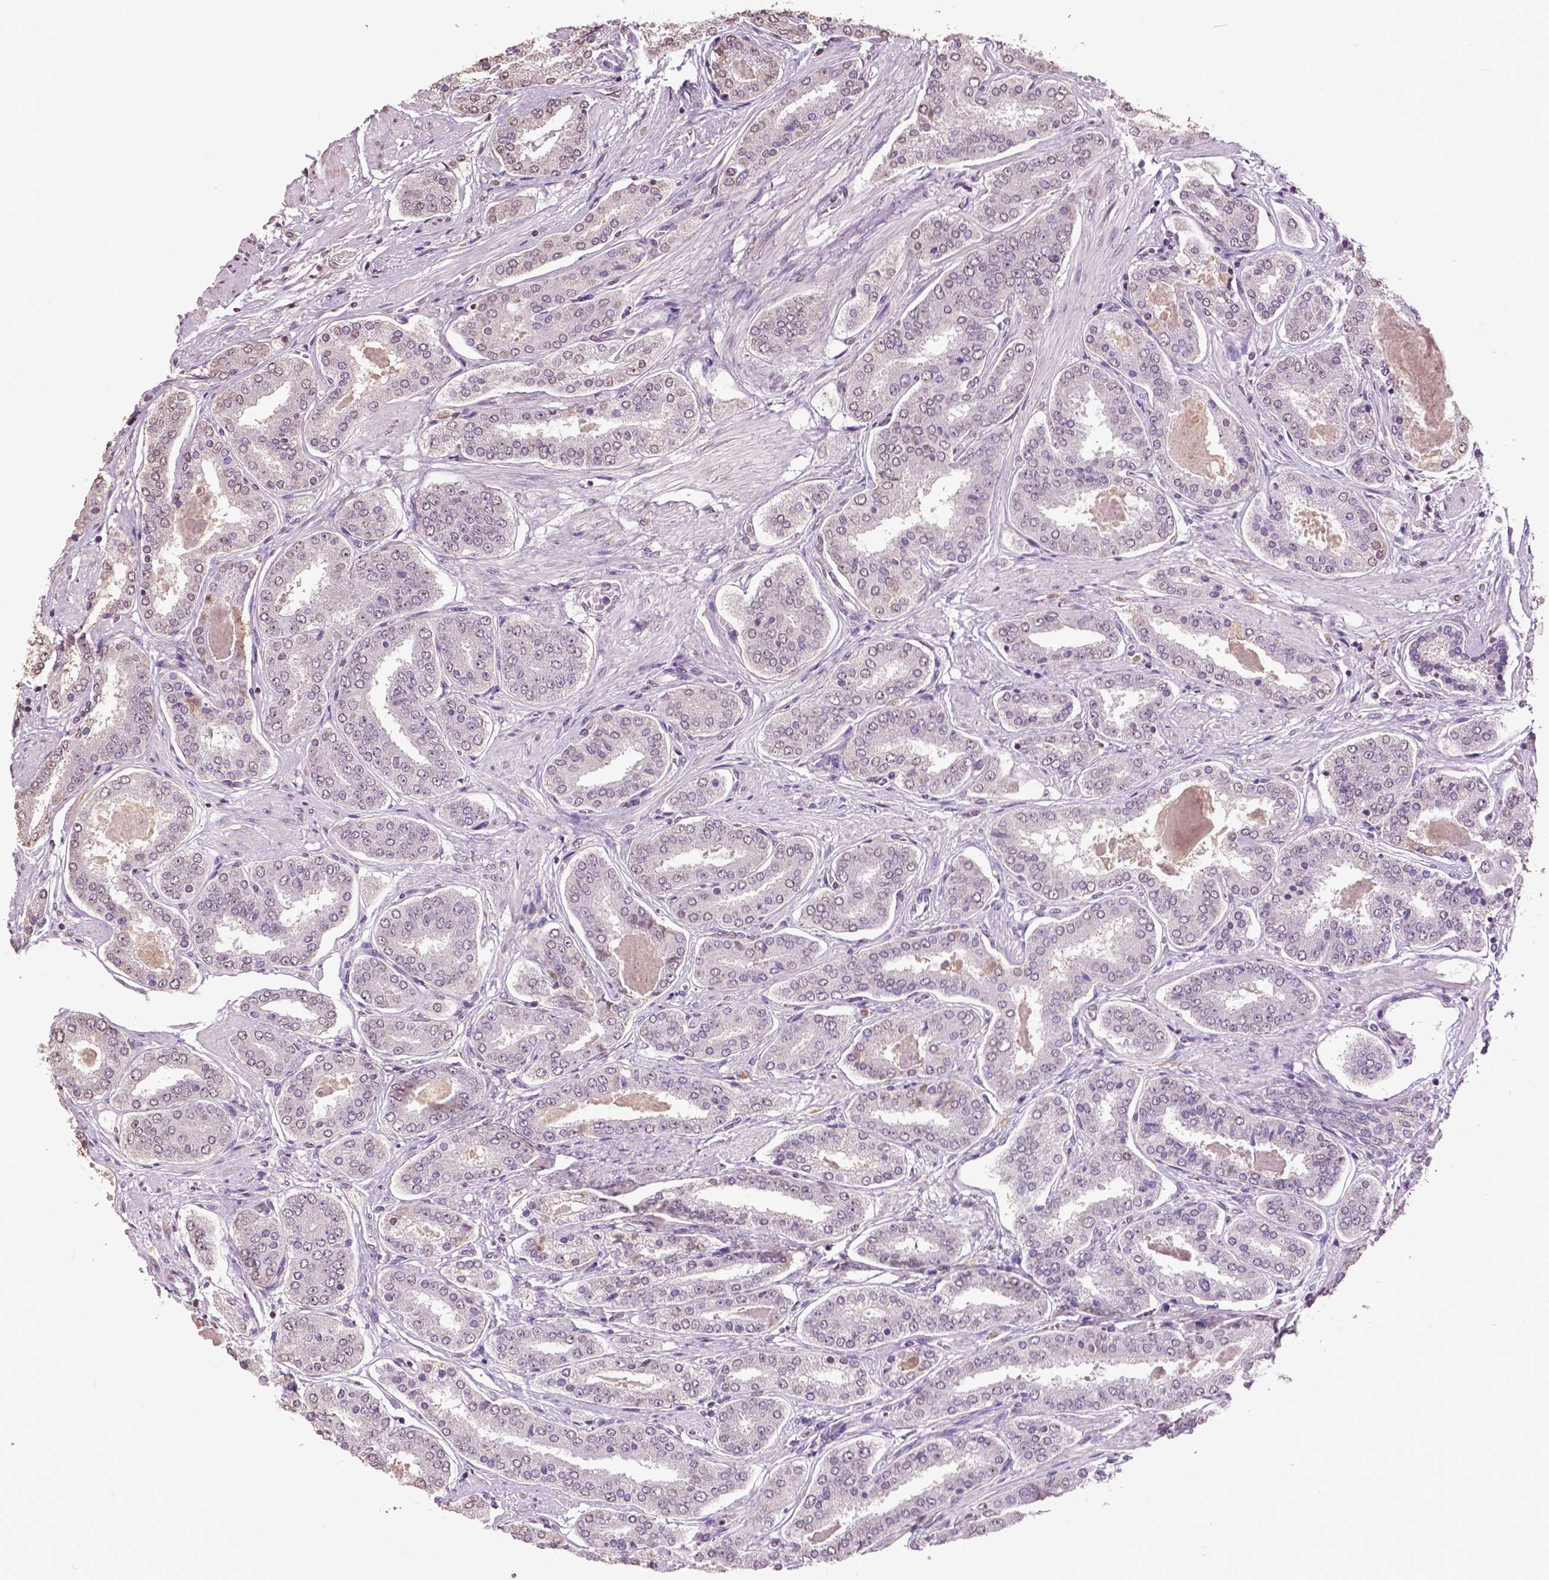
{"staining": {"intensity": "negative", "quantity": "none", "location": "none"}, "tissue": "prostate cancer", "cell_type": "Tumor cells", "image_type": "cancer", "snomed": [{"axis": "morphology", "description": "Adenocarcinoma, High grade"}, {"axis": "topography", "description": "Prostate"}], "caption": "IHC micrograph of human prostate cancer stained for a protein (brown), which displays no expression in tumor cells.", "gene": "RUNX3", "patient": {"sex": "male", "age": 63}}